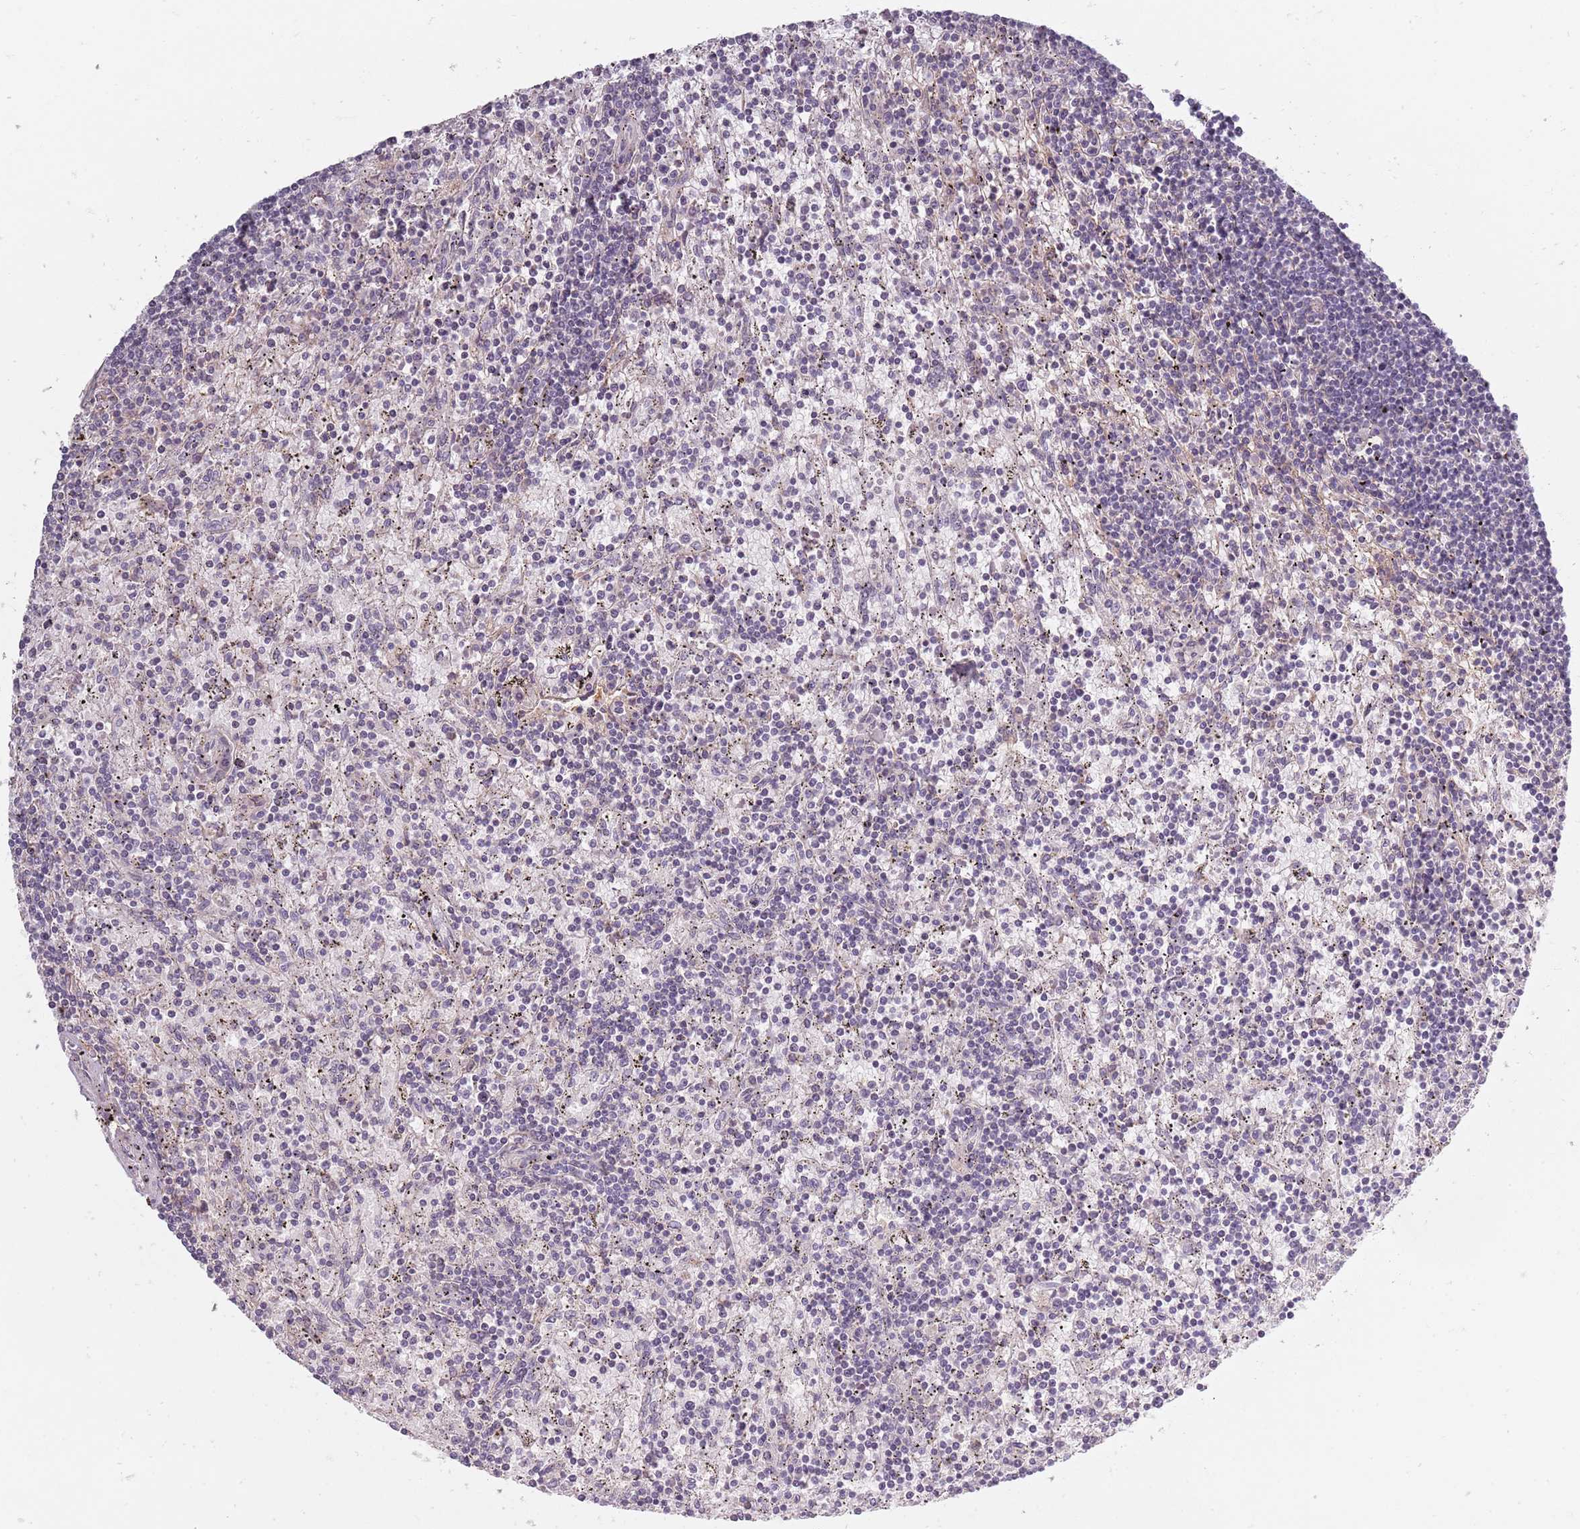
{"staining": {"intensity": "negative", "quantity": "none", "location": "none"}, "tissue": "lymphoma", "cell_type": "Tumor cells", "image_type": "cancer", "snomed": [{"axis": "morphology", "description": "Malignant lymphoma, non-Hodgkin's type, Low grade"}, {"axis": "topography", "description": "Spleen"}], "caption": "Tumor cells are negative for brown protein staining in malignant lymphoma, non-Hodgkin's type (low-grade).", "gene": "SYNGR3", "patient": {"sex": "male", "age": 76}}